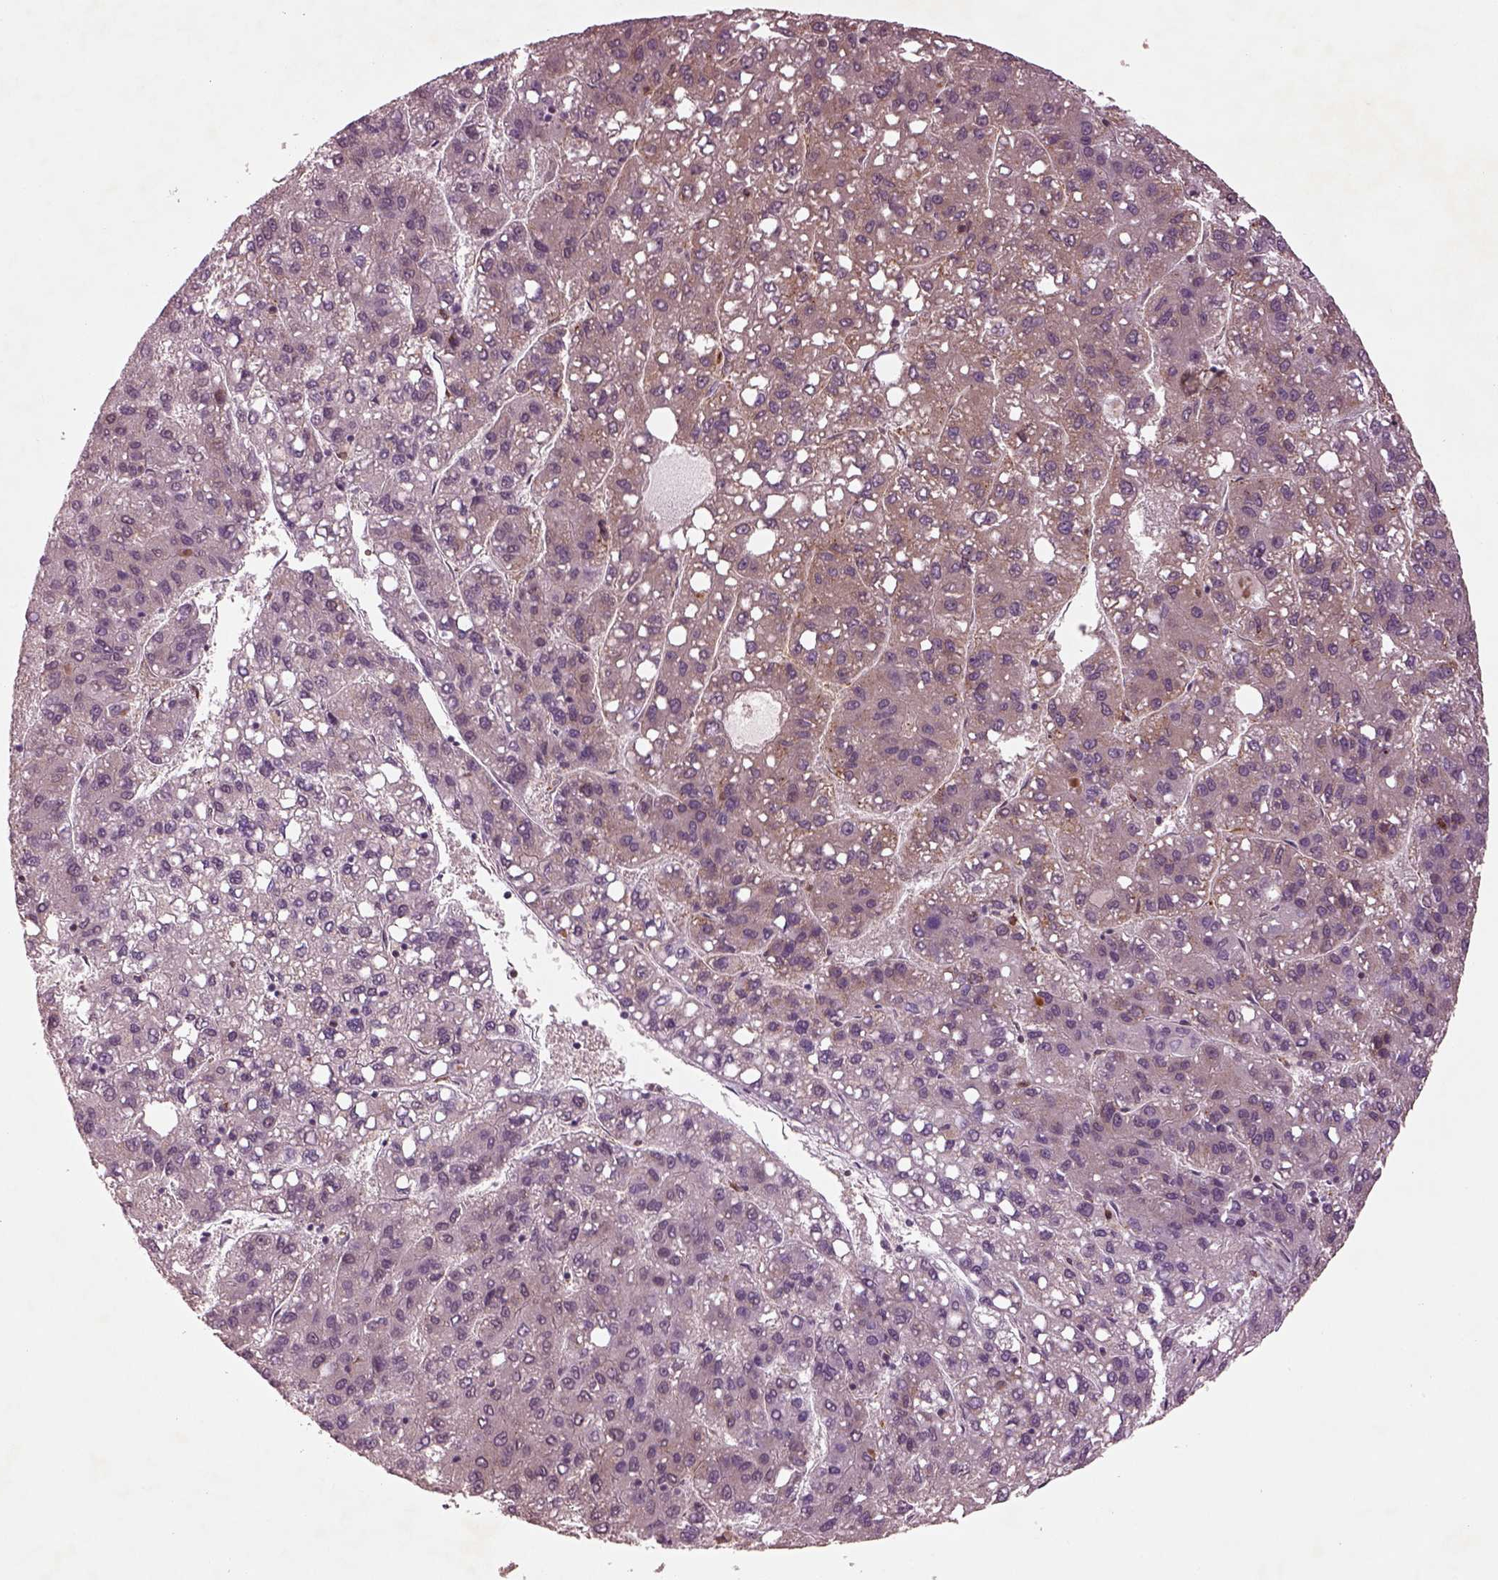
{"staining": {"intensity": "weak", "quantity": "25%-75%", "location": "cytoplasmic/membranous"}, "tissue": "liver cancer", "cell_type": "Tumor cells", "image_type": "cancer", "snomed": [{"axis": "morphology", "description": "Carcinoma, Hepatocellular, NOS"}, {"axis": "topography", "description": "Liver"}], "caption": "Weak cytoplasmic/membranous expression is identified in about 25%-75% of tumor cells in liver cancer (hepatocellular carcinoma). The staining is performed using DAB (3,3'-diaminobenzidine) brown chromogen to label protein expression. The nuclei are counter-stained blue using hematoxylin.", "gene": "WASHC2A", "patient": {"sex": "female", "age": 82}}